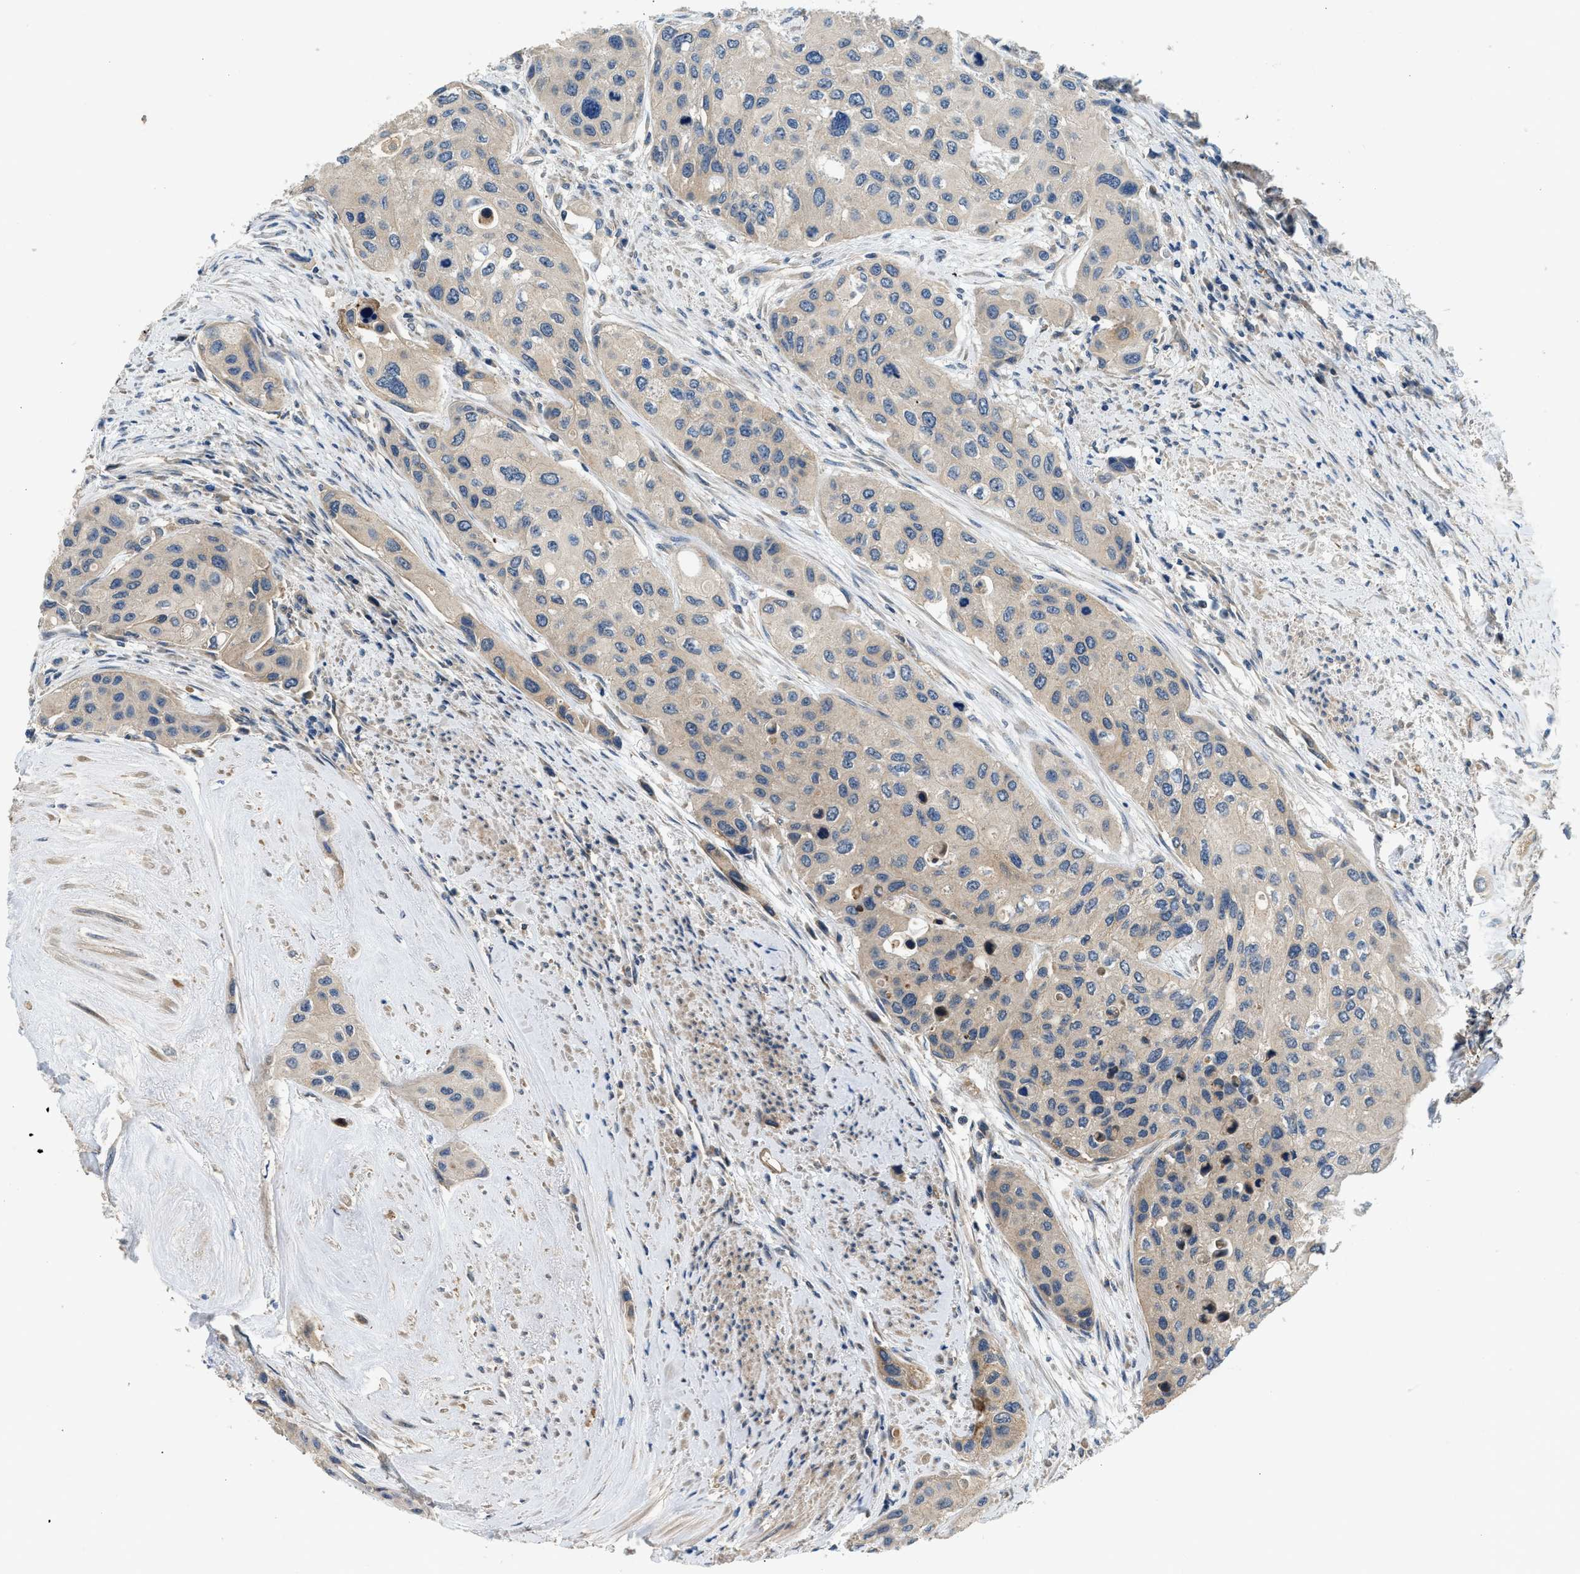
{"staining": {"intensity": "weak", "quantity": ">75%", "location": "cytoplasmic/membranous"}, "tissue": "urothelial cancer", "cell_type": "Tumor cells", "image_type": "cancer", "snomed": [{"axis": "morphology", "description": "Urothelial carcinoma, High grade"}, {"axis": "topography", "description": "Urinary bladder"}], "caption": "A photomicrograph showing weak cytoplasmic/membranous staining in about >75% of tumor cells in urothelial carcinoma (high-grade), as visualized by brown immunohistochemical staining.", "gene": "IL3RA", "patient": {"sex": "female", "age": 56}}